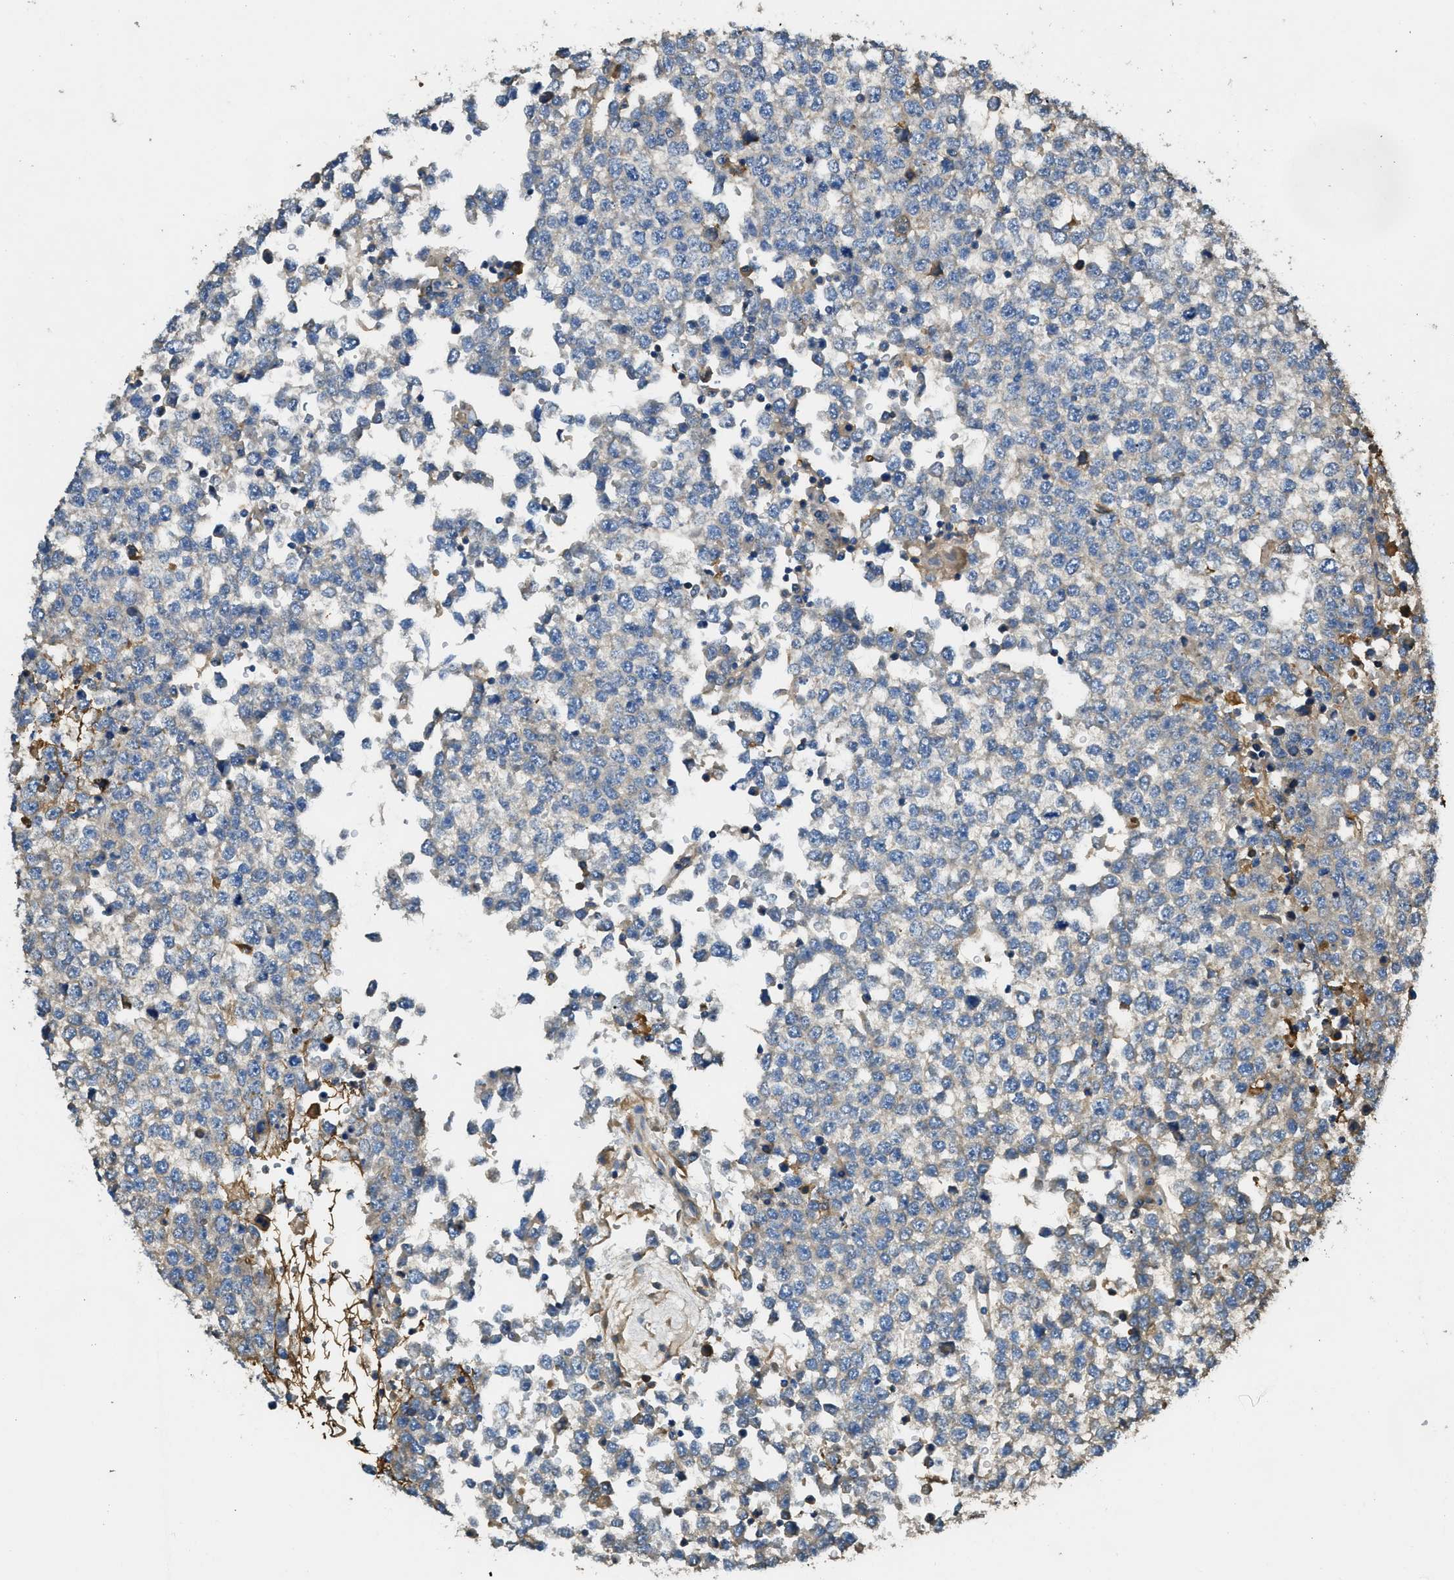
{"staining": {"intensity": "weak", "quantity": "<25%", "location": "cytoplasmic/membranous"}, "tissue": "testis cancer", "cell_type": "Tumor cells", "image_type": "cancer", "snomed": [{"axis": "morphology", "description": "Seminoma, NOS"}, {"axis": "topography", "description": "Testis"}], "caption": "Immunohistochemistry photomicrograph of human seminoma (testis) stained for a protein (brown), which displays no staining in tumor cells.", "gene": "RIPK2", "patient": {"sex": "male", "age": 65}}